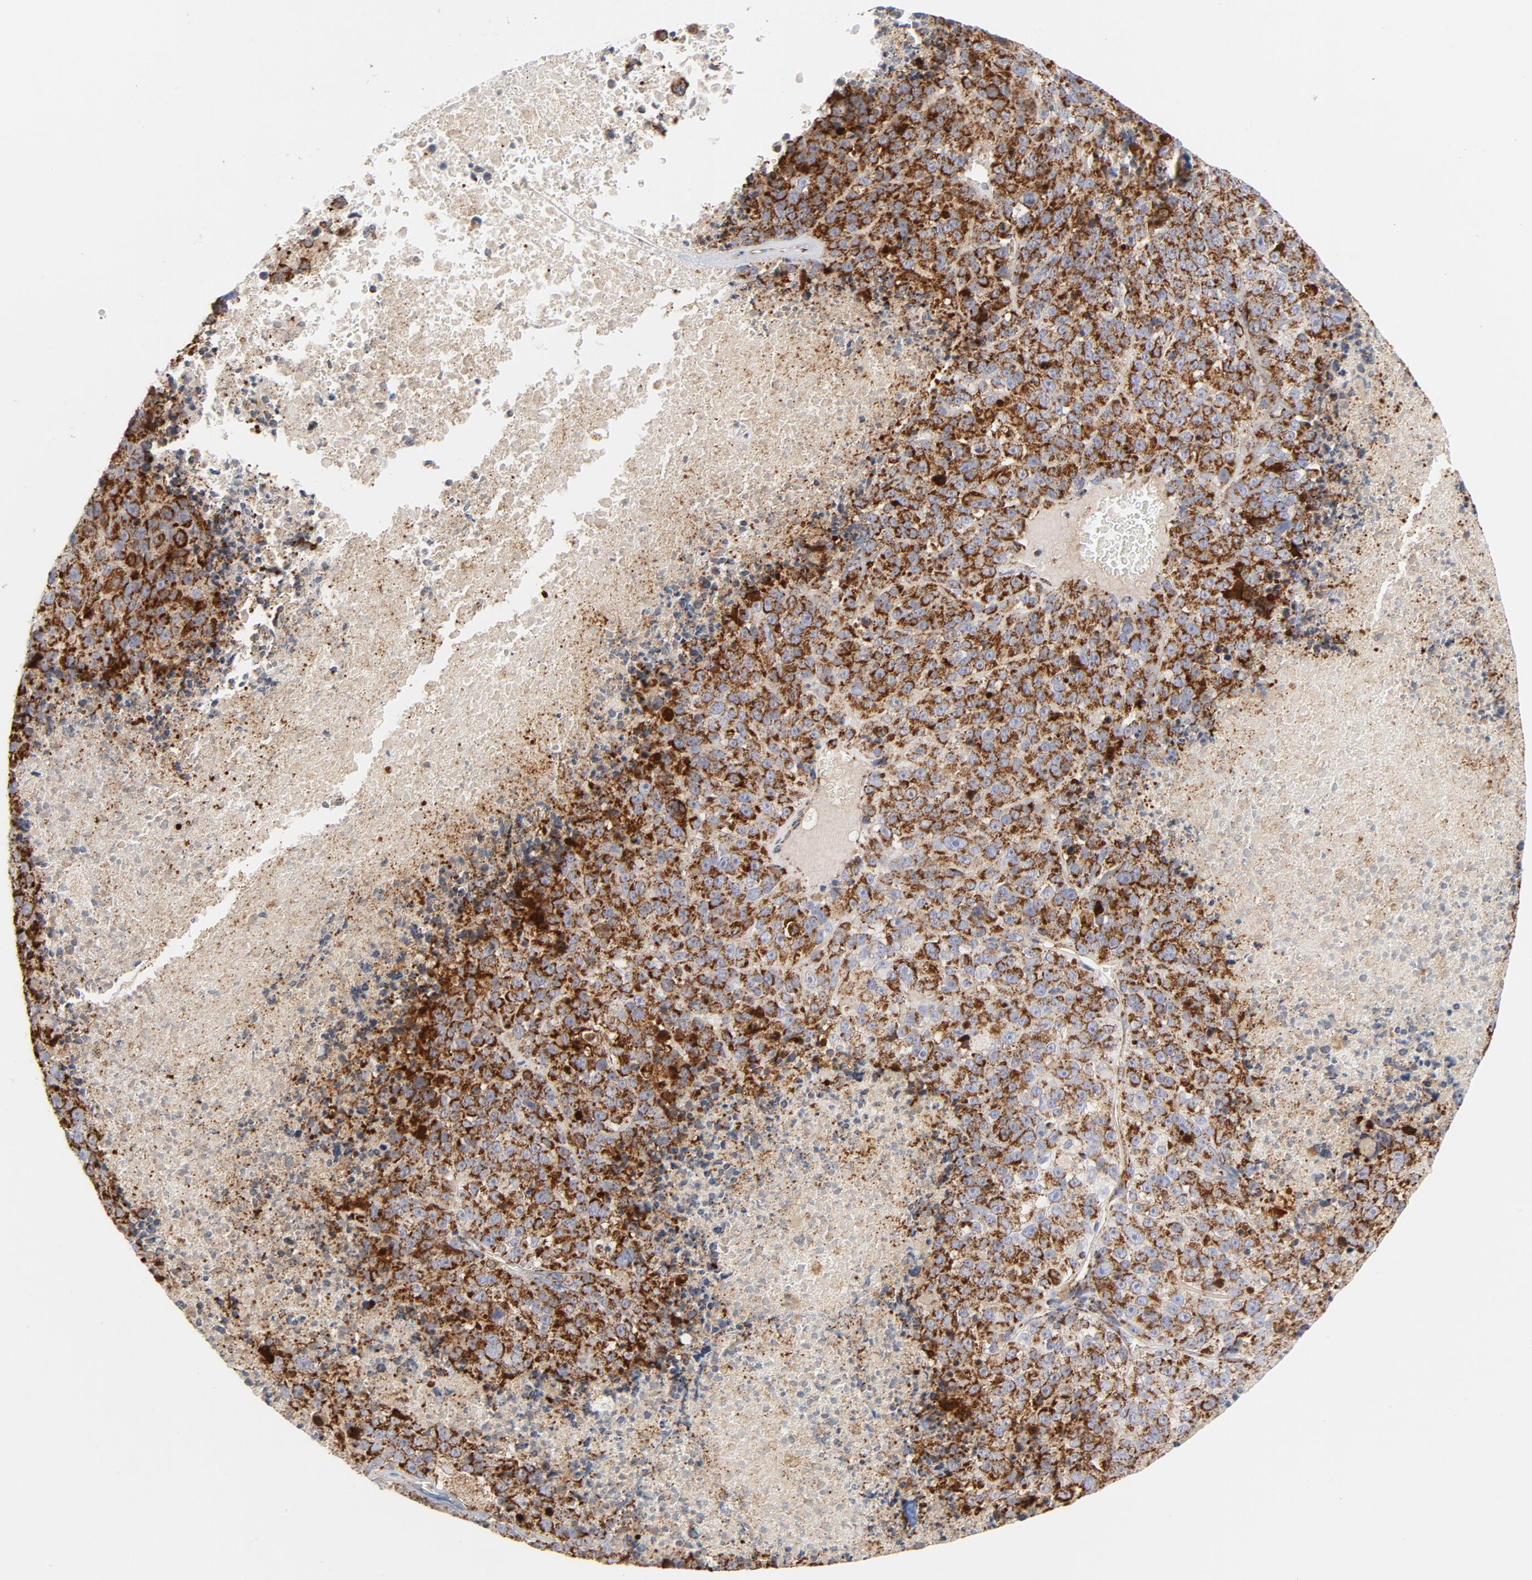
{"staining": {"intensity": "strong", "quantity": ">75%", "location": "cytoplasmic/membranous"}, "tissue": "melanoma", "cell_type": "Tumor cells", "image_type": "cancer", "snomed": [{"axis": "morphology", "description": "Malignant melanoma, Metastatic site"}, {"axis": "topography", "description": "Cerebral cortex"}], "caption": "Strong cytoplasmic/membranous protein positivity is identified in approximately >75% of tumor cells in melanoma.", "gene": "CYCS", "patient": {"sex": "female", "age": 52}}